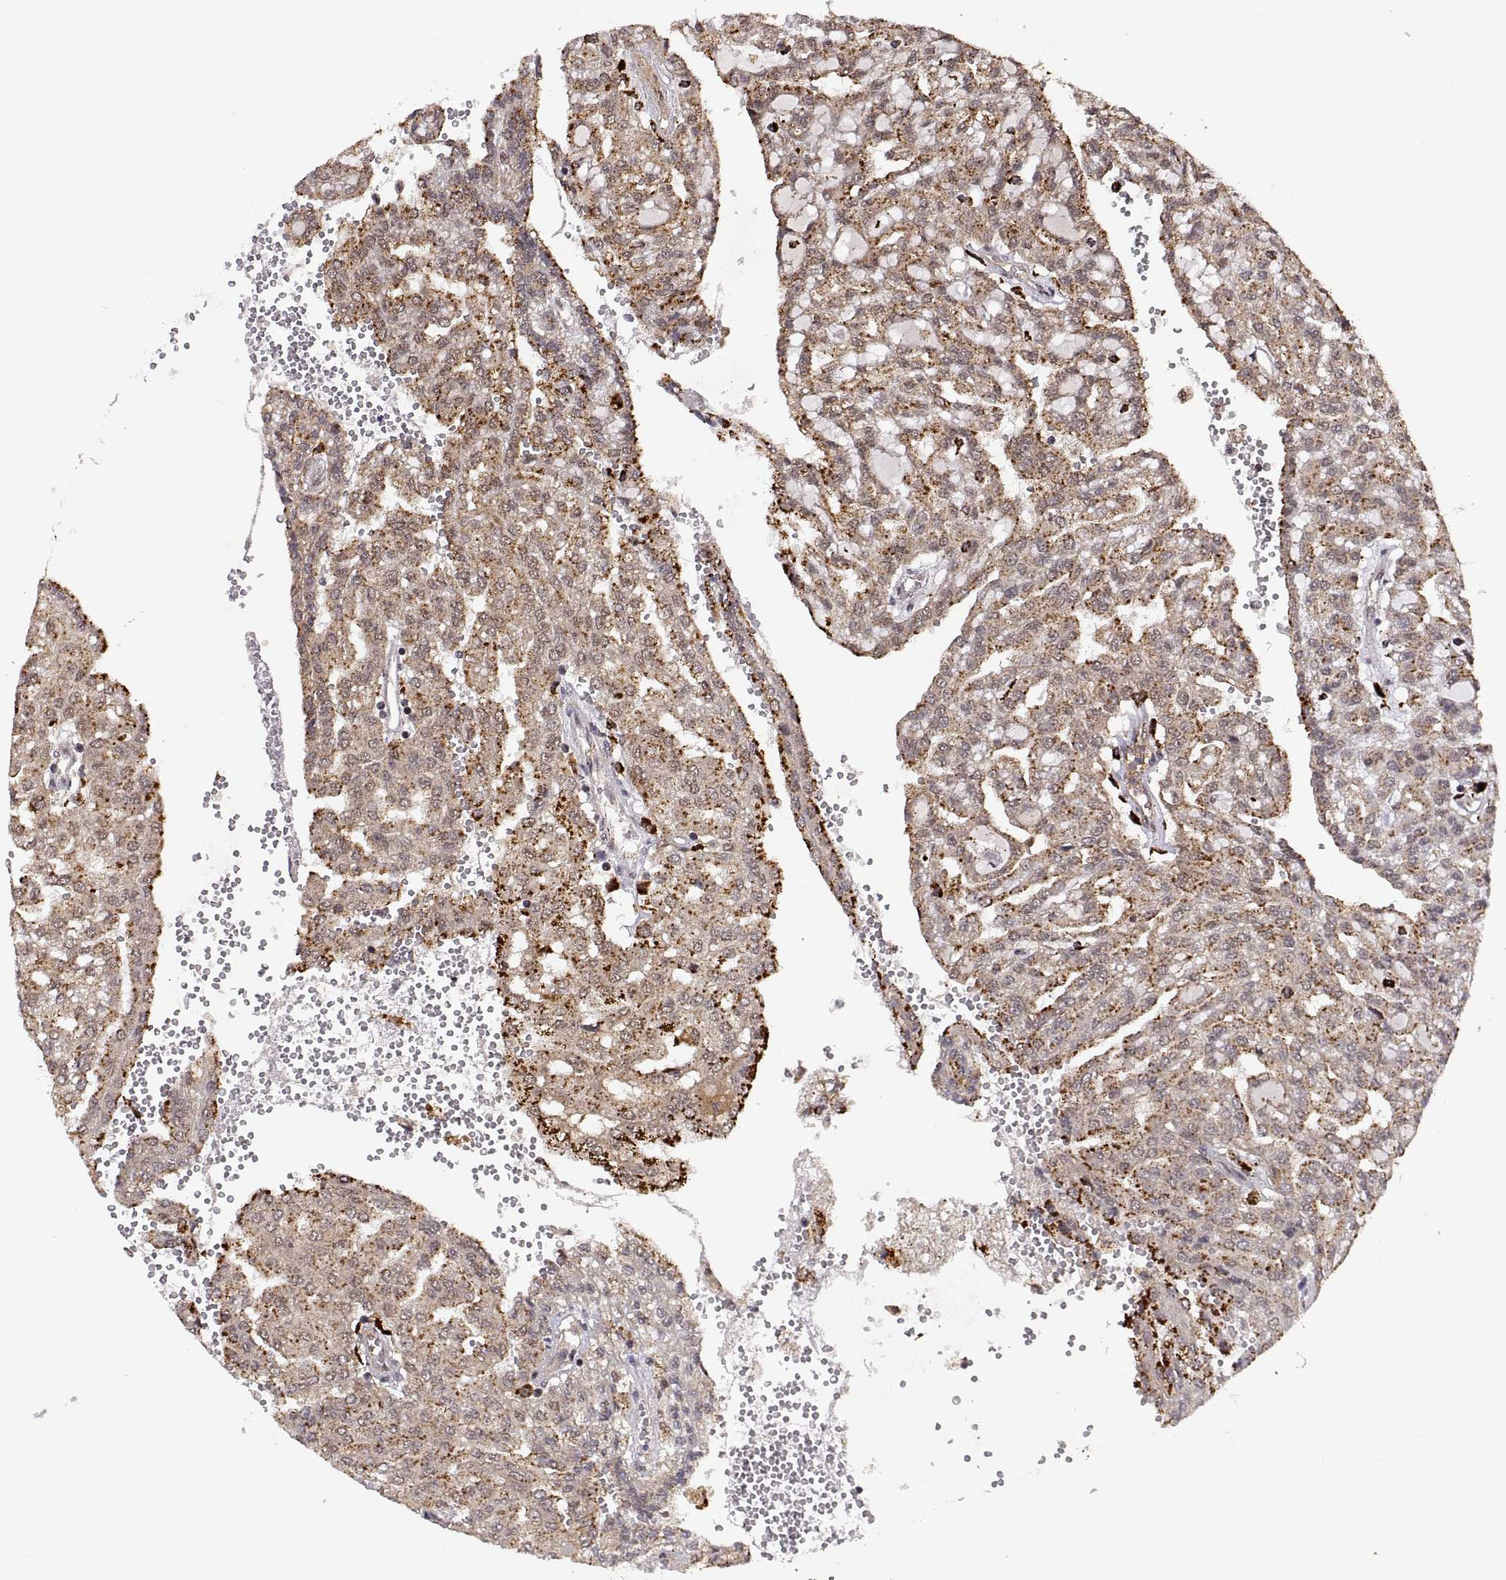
{"staining": {"intensity": "moderate", "quantity": ">75%", "location": "cytoplasmic/membranous"}, "tissue": "renal cancer", "cell_type": "Tumor cells", "image_type": "cancer", "snomed": [{"axis": "morphology", "description": "Adenocarcinoma, NOS"}, {"axis": "topography", "description": "Kidney"}], "caption": "Renal adenocarcinoma was stained to show a protein in brown. There is medium levels of moderate cytoplasmic/membranous positivity in about >75% of tumor cells. (brown staining indicates protein expression, while blue staining denotes nuclei).", "gene": "PSMC2", "patient": {"sex": "male", "age": 63}}